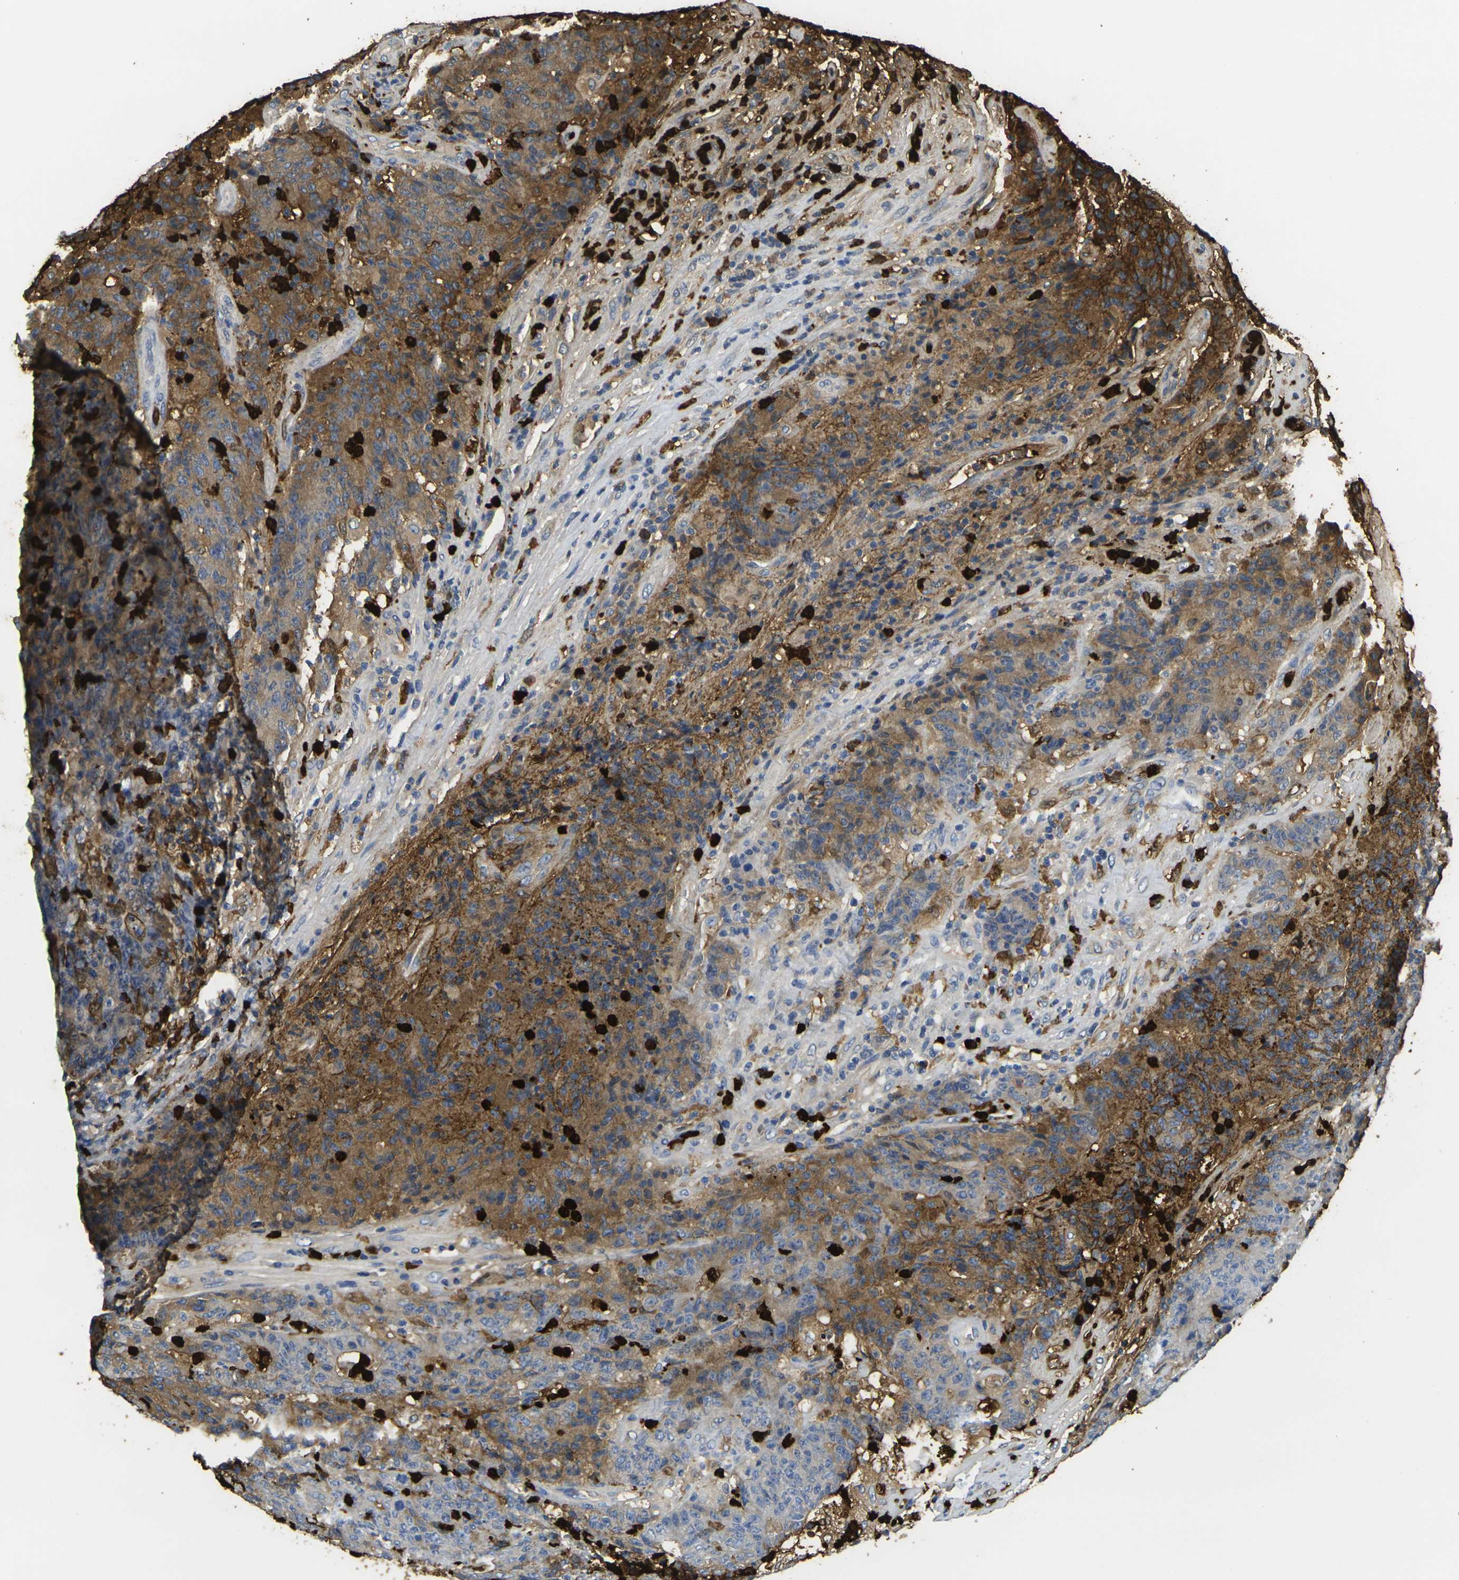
{"staining": {"intensity": "strong", "quantity": "25%-75%", "location": "cytoplasmic/membranous"}, "tissue": "colorectal cancer", "cell_type": "Tumor cells", "image_type": "cancer", "snomed": [{"axis": "morphology", "description": "Normal tissue, NOS"}, {"axis": "morphology", "description": "Adenocarcinoma, NOS"}, {"axis": "topography", "description": "Colon"}], "caption": "Immunohistochemical staining of human adenocarcinoma (colorectal) demonstrates strong cytoplasmic/membranous protein positivity in approximately 25%-75% of tumor cells. The staining was performed using DAB to visualize the protein expression in brown, while the nuclei were stained in blue with hematoxylin (Magnification: 20x).", "gene": "S100A9", "patient": {"sex": "female", "age": 75}}